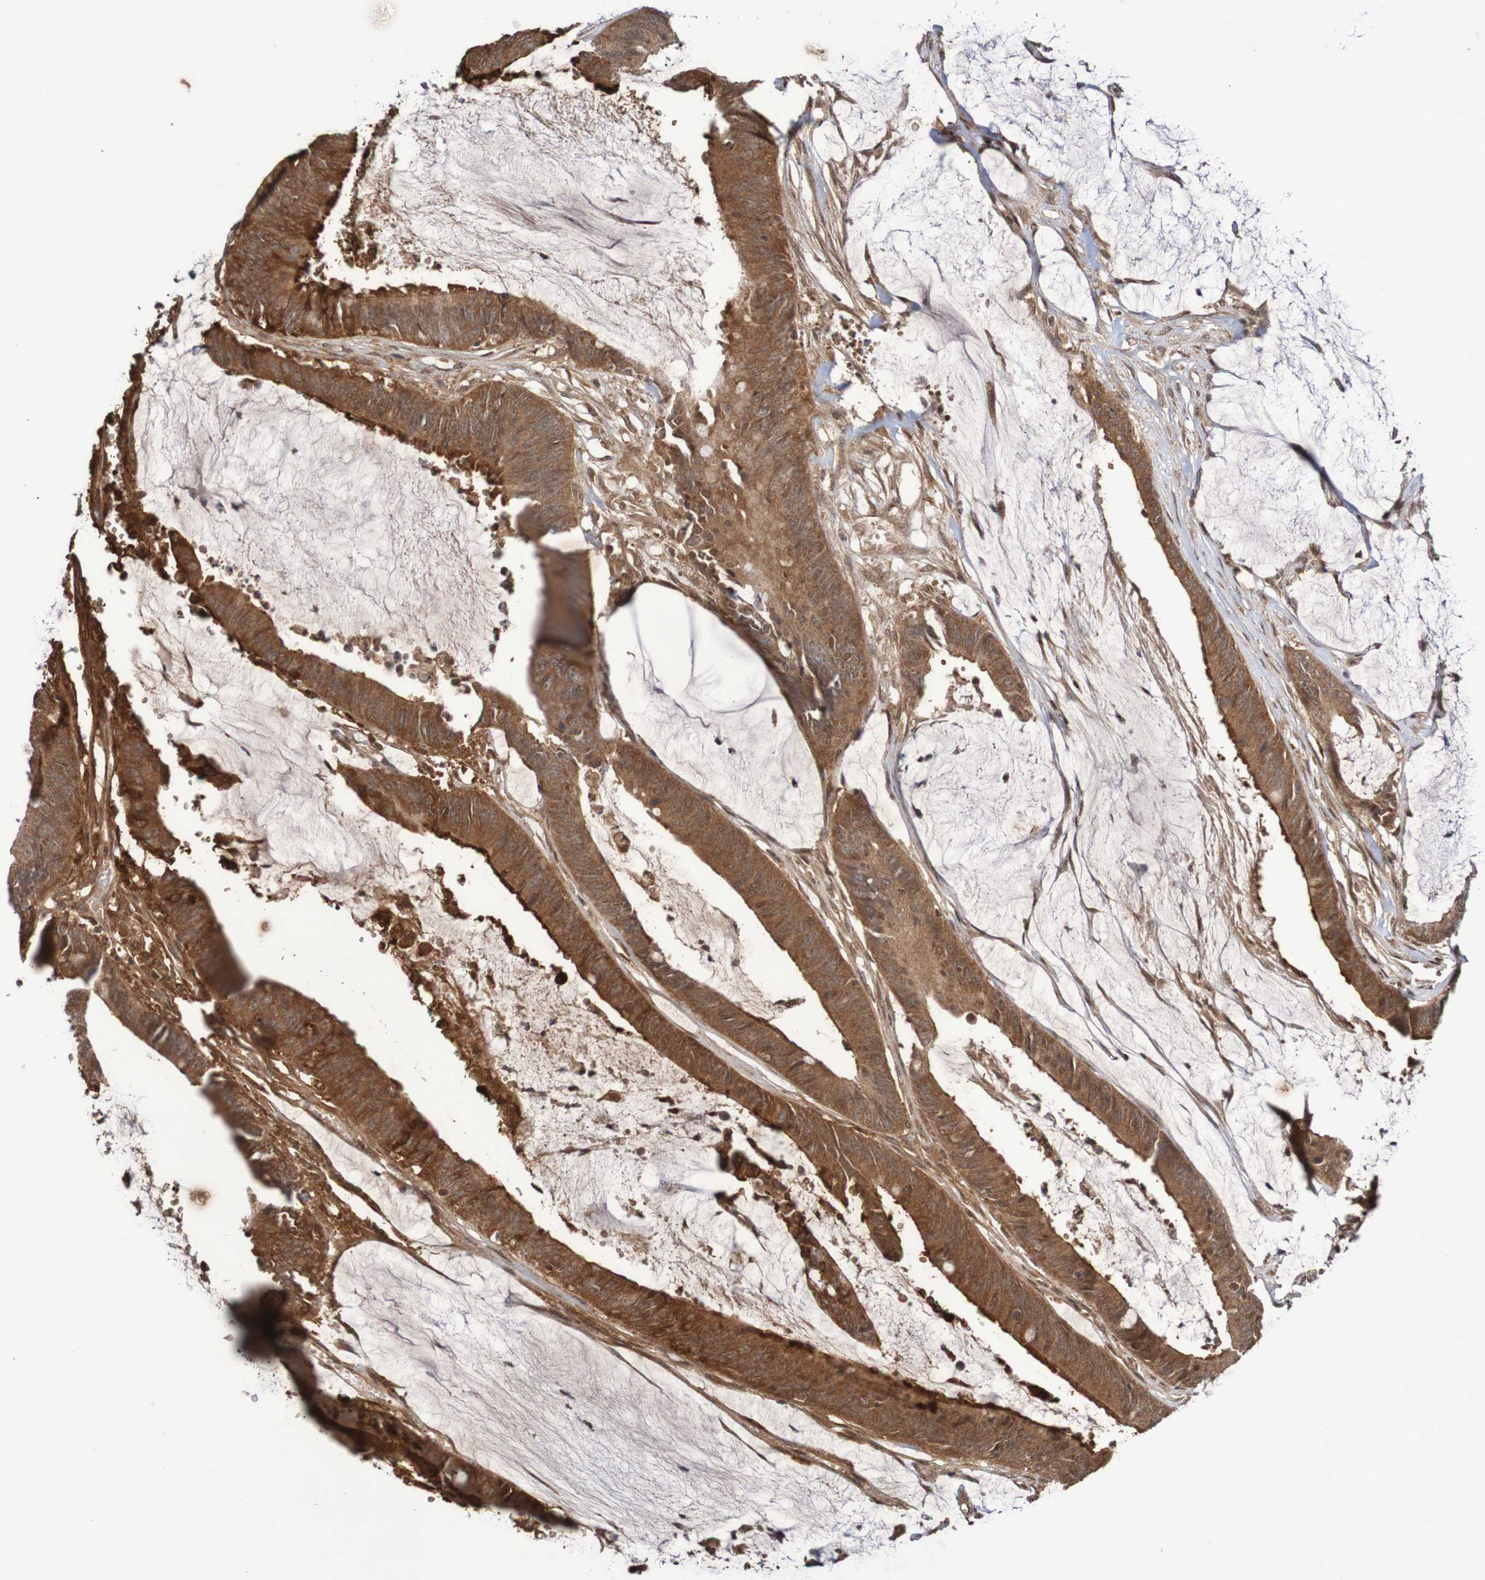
{"staining": {"intensity": "strong", "quantity": ">75%", "location": "cytoplasmic/membranous"}, "tissue": "colorectal cancer", "cell_type": "Tumor cells", "image_type": "cancer", "snomed": [{"axis": "morphology", "description": "Adenocarcinoma, NOS"}, {"axis": "topography", "description": "Rectum"}], "caption": "Human colorectal cancer stained with a brown dye exhibits strong cytoplasmic/membranous positive expression in about >75% of tumor cells.", "gene": "ITLN1", "patient": {"sex": "female", "age": 66}}